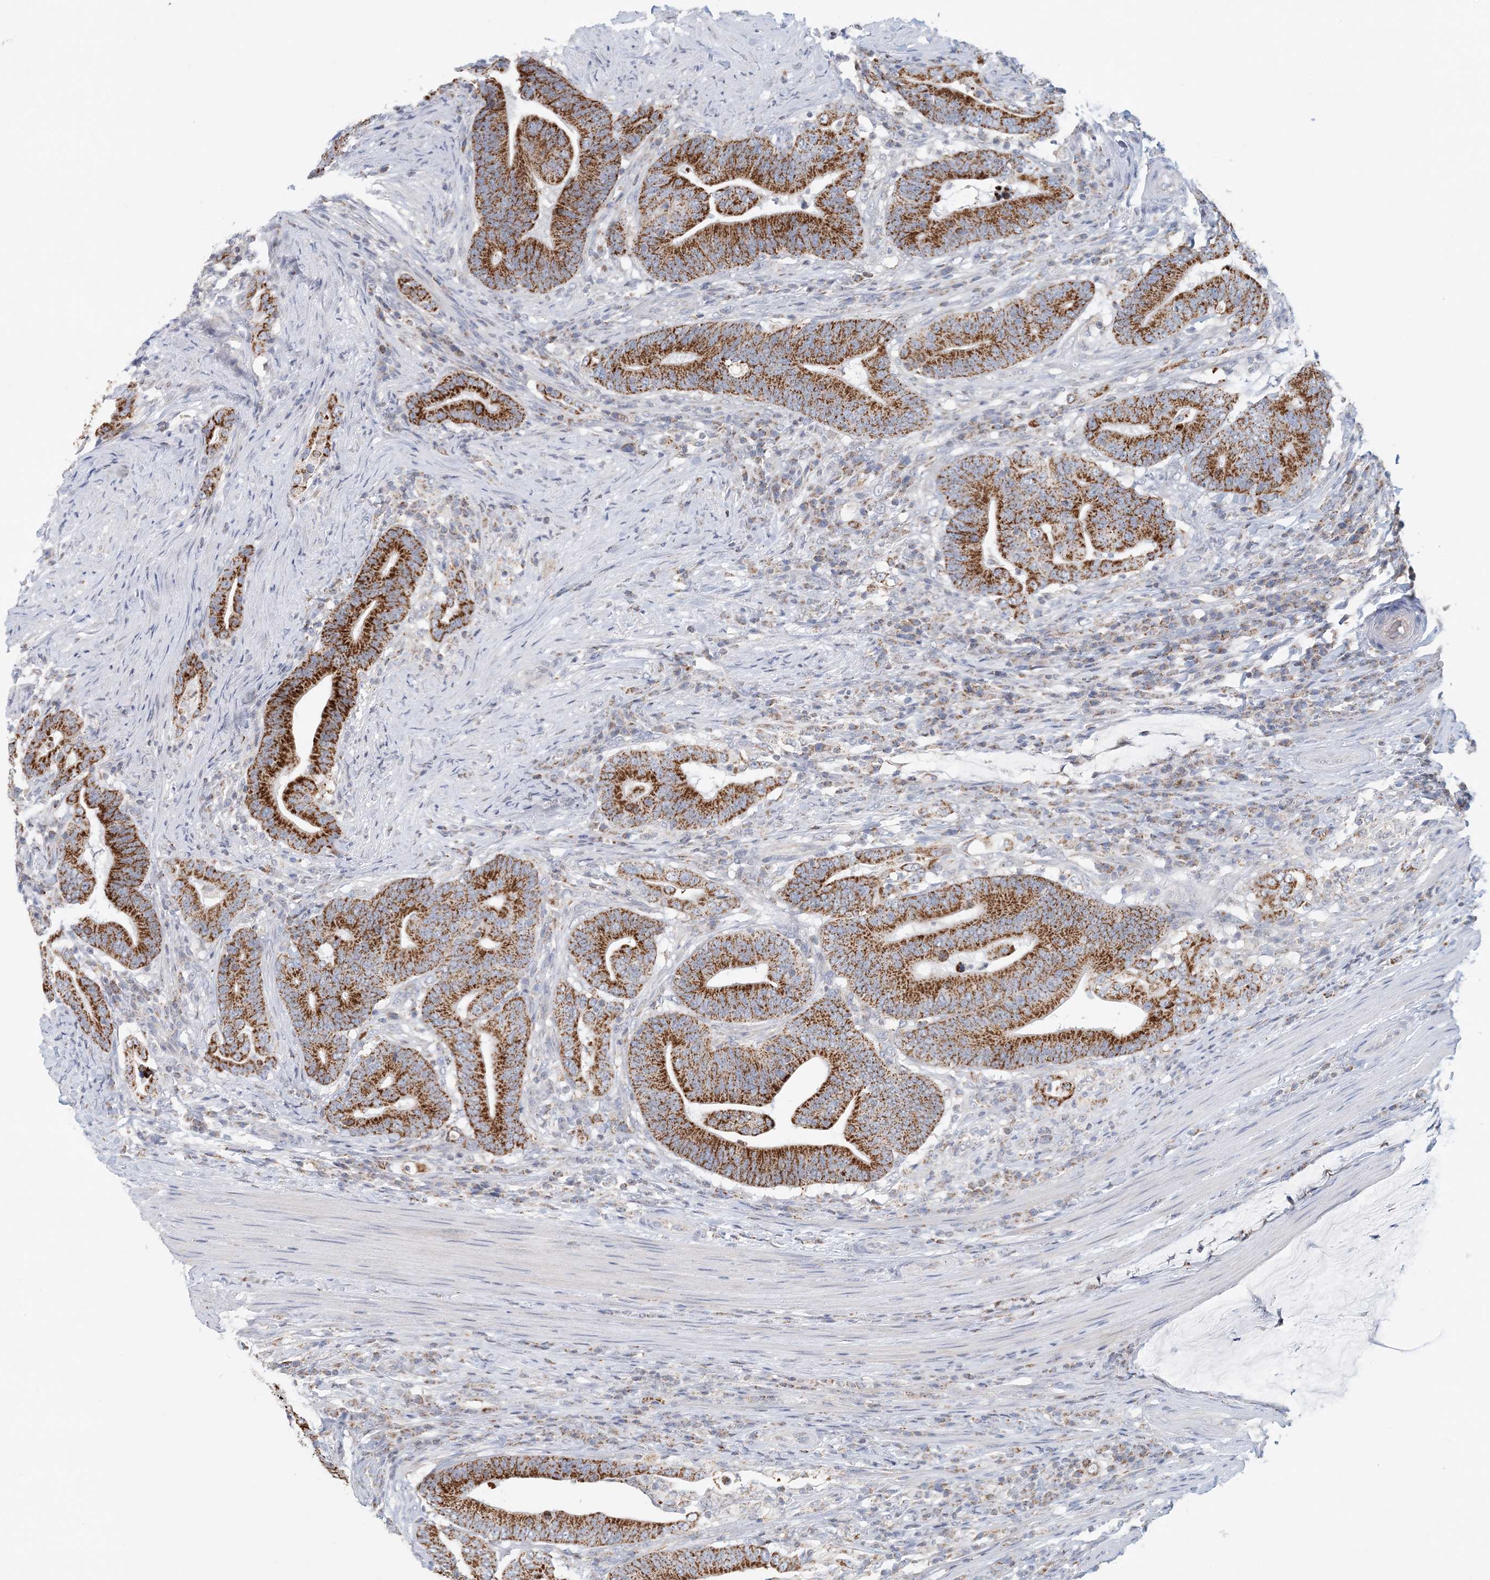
{"staining": {"intensity": "strong", "quantity": ">75%", "location": "cytoplasmic/membranous"}, "tissue": "colorectal cancer", "cell_type": "Tumor cells", "image_type": "cancer", "snomed": [{"axis": "morphology", "description": "Normal tissue, NOS"}, {"axis": "morphology", "description": "Adenocarcinoma, NOS"}, {"axis": "topography", "description": "Colon"}], "caption": "Colorectal cancer (adenocarcinoma) stained for a protein demonstrates strong cytoplasmic/membranous positivity in tumor cells.", "gene": "BDH1", "patient": {"sex": "female", "age": 66}}